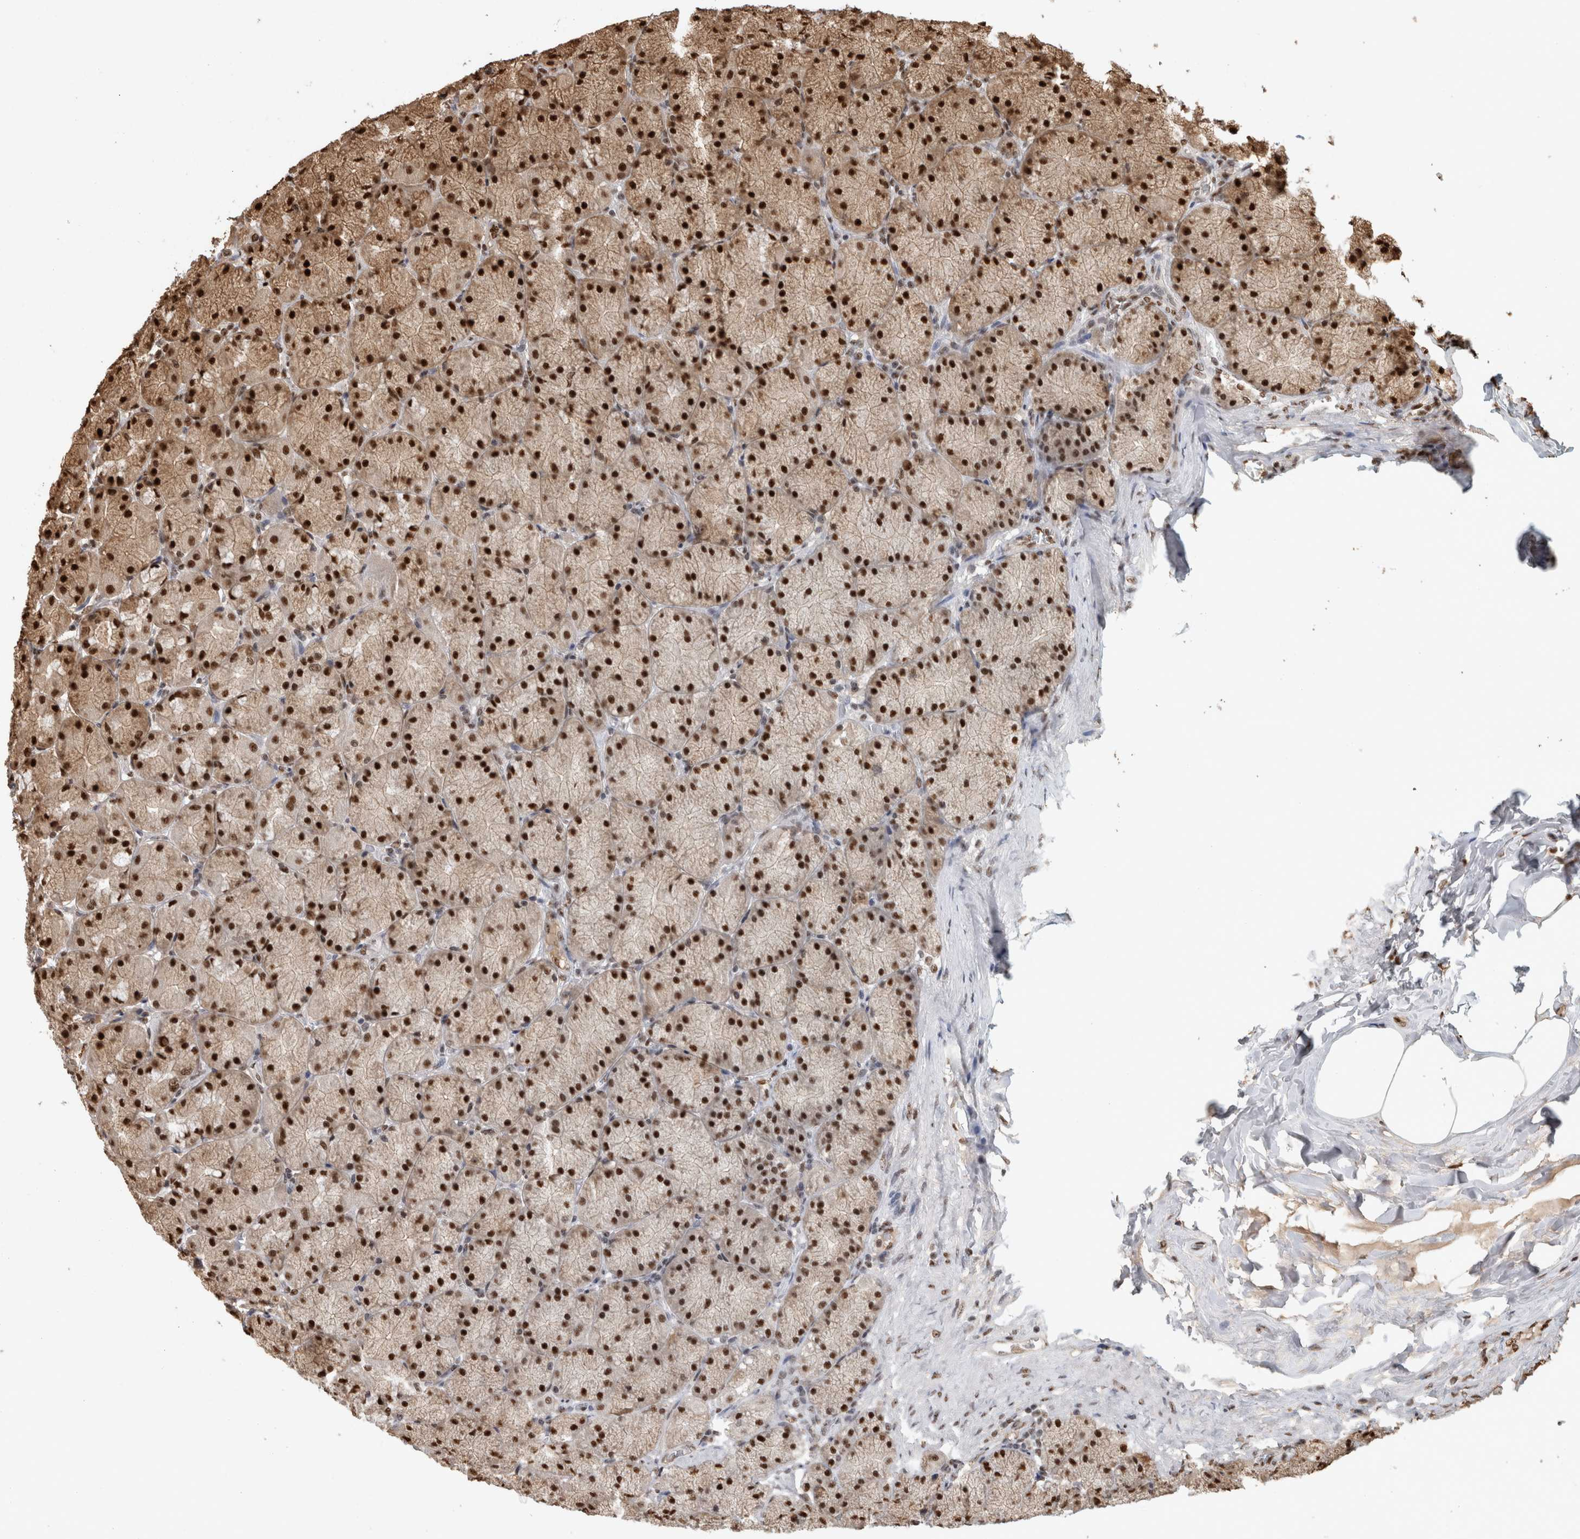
{"staining": {"intensity": "strong", "quantity": ">75%", "location": "nuclear"}, "tissue": "stomach", "cell_type": "Glandular cells", "image_type": "normal", "snomed": [{"axis": "morphology", "description": "Normal tissue, NOS"}, {"axis": "topography", "description": "Stomach, upper"}], "caption": "Stomach stained with DAB immunohistochemistry reveals high levels of strong nuclear staining in about >75% of glandular cells.", "gene": "RAD50", "patient": {"sex": "female", "age": 56}}